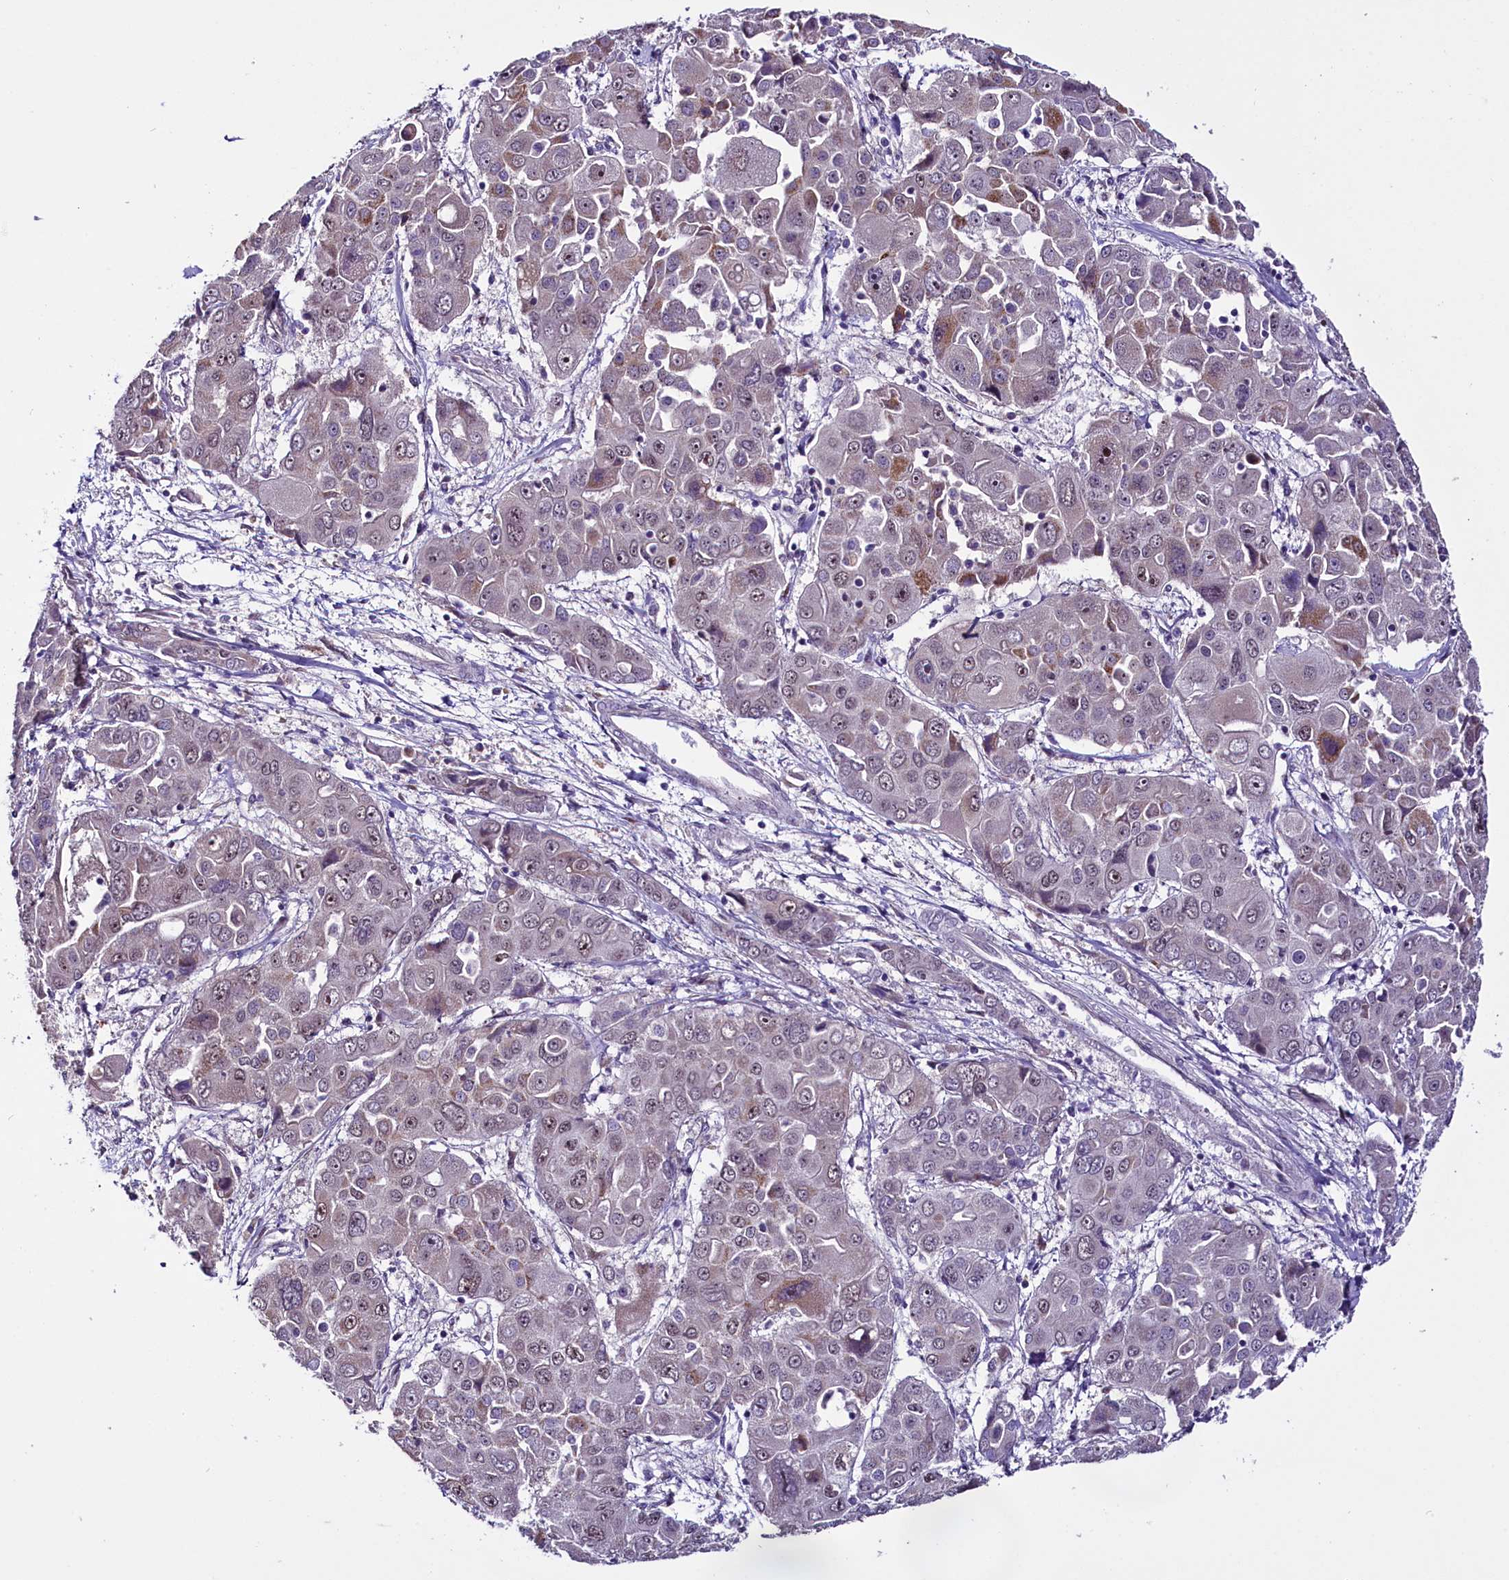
{"staining": {"intensity": "weak", "quantity": "<25%", "location": "nuclear"}, "tissue": "liver cancer", "cell_type": "Tumor cells", "image_type": "cancer", "snomed": [{"axis": "morphology", "description": "Cholangiocarcinoma"}, {"axis": "topography", "description": "Liver"}], "caption": "High power microscopy image of an IHC micrograph of cholangiocarcinoma (liver), revealing no significant positivity in tumor cells.", "gene": "RPUSD2", "patient": {"sex": "male", "age": 67}}